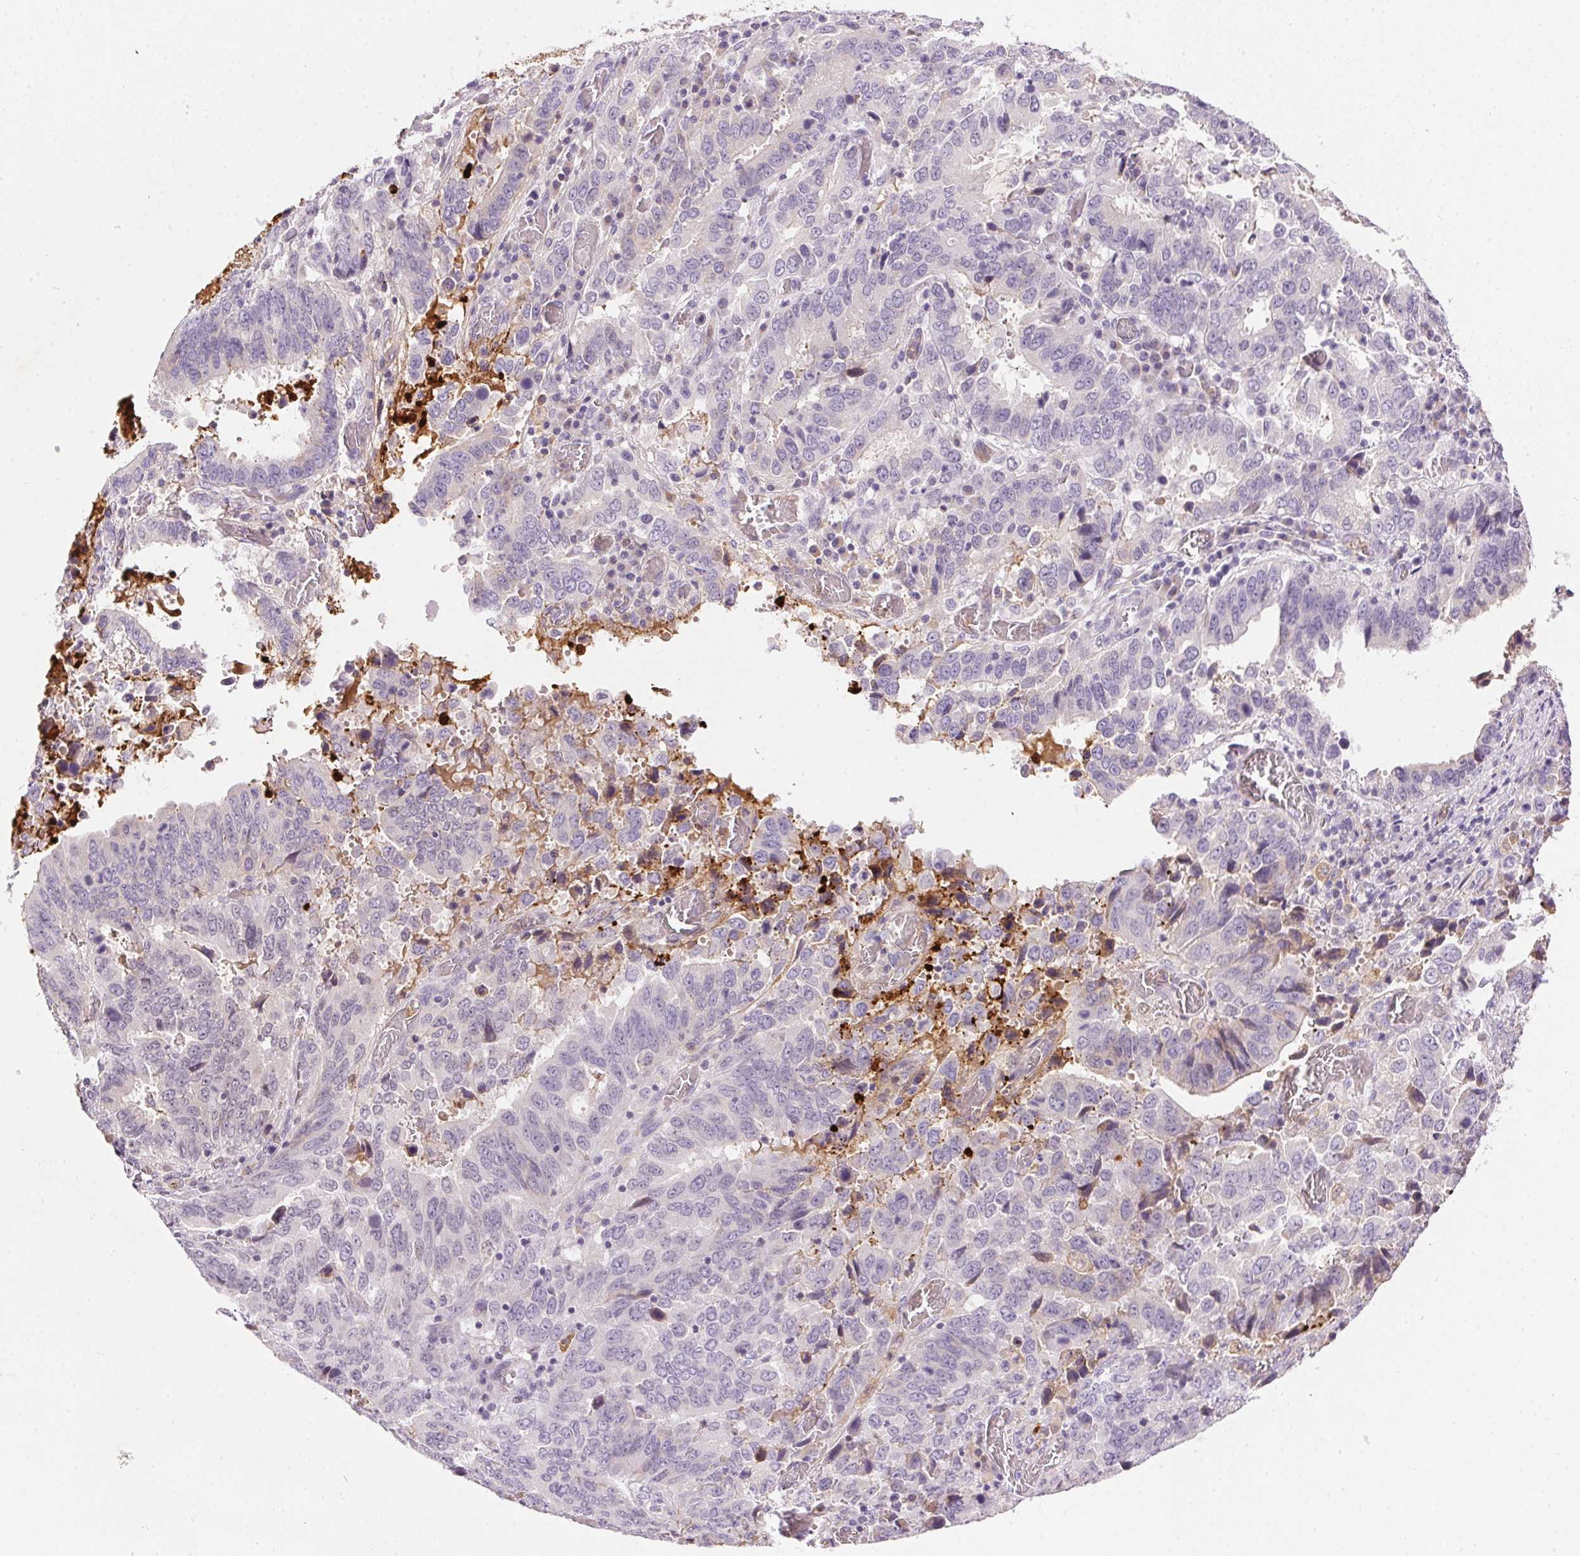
{"staining": {"intensity": "negative", "quantity": "none", "location": "none"}, "tissue": "stomach cancer", "cell_type": "Tumor cells", "image_type": "cancer", "snomed": [{"axis": "morphology", "description": "Adenocarcinoma, NOS"}, {"axis": "topography", "description": "Stomach, upper"}], "caption": "The photomicrograph demonstrates no significant expression in tumor cells of stomach cancer (adenocarcinoma).", "gene": "ORM1", "patient": {"sex": "male", "age": 74}}